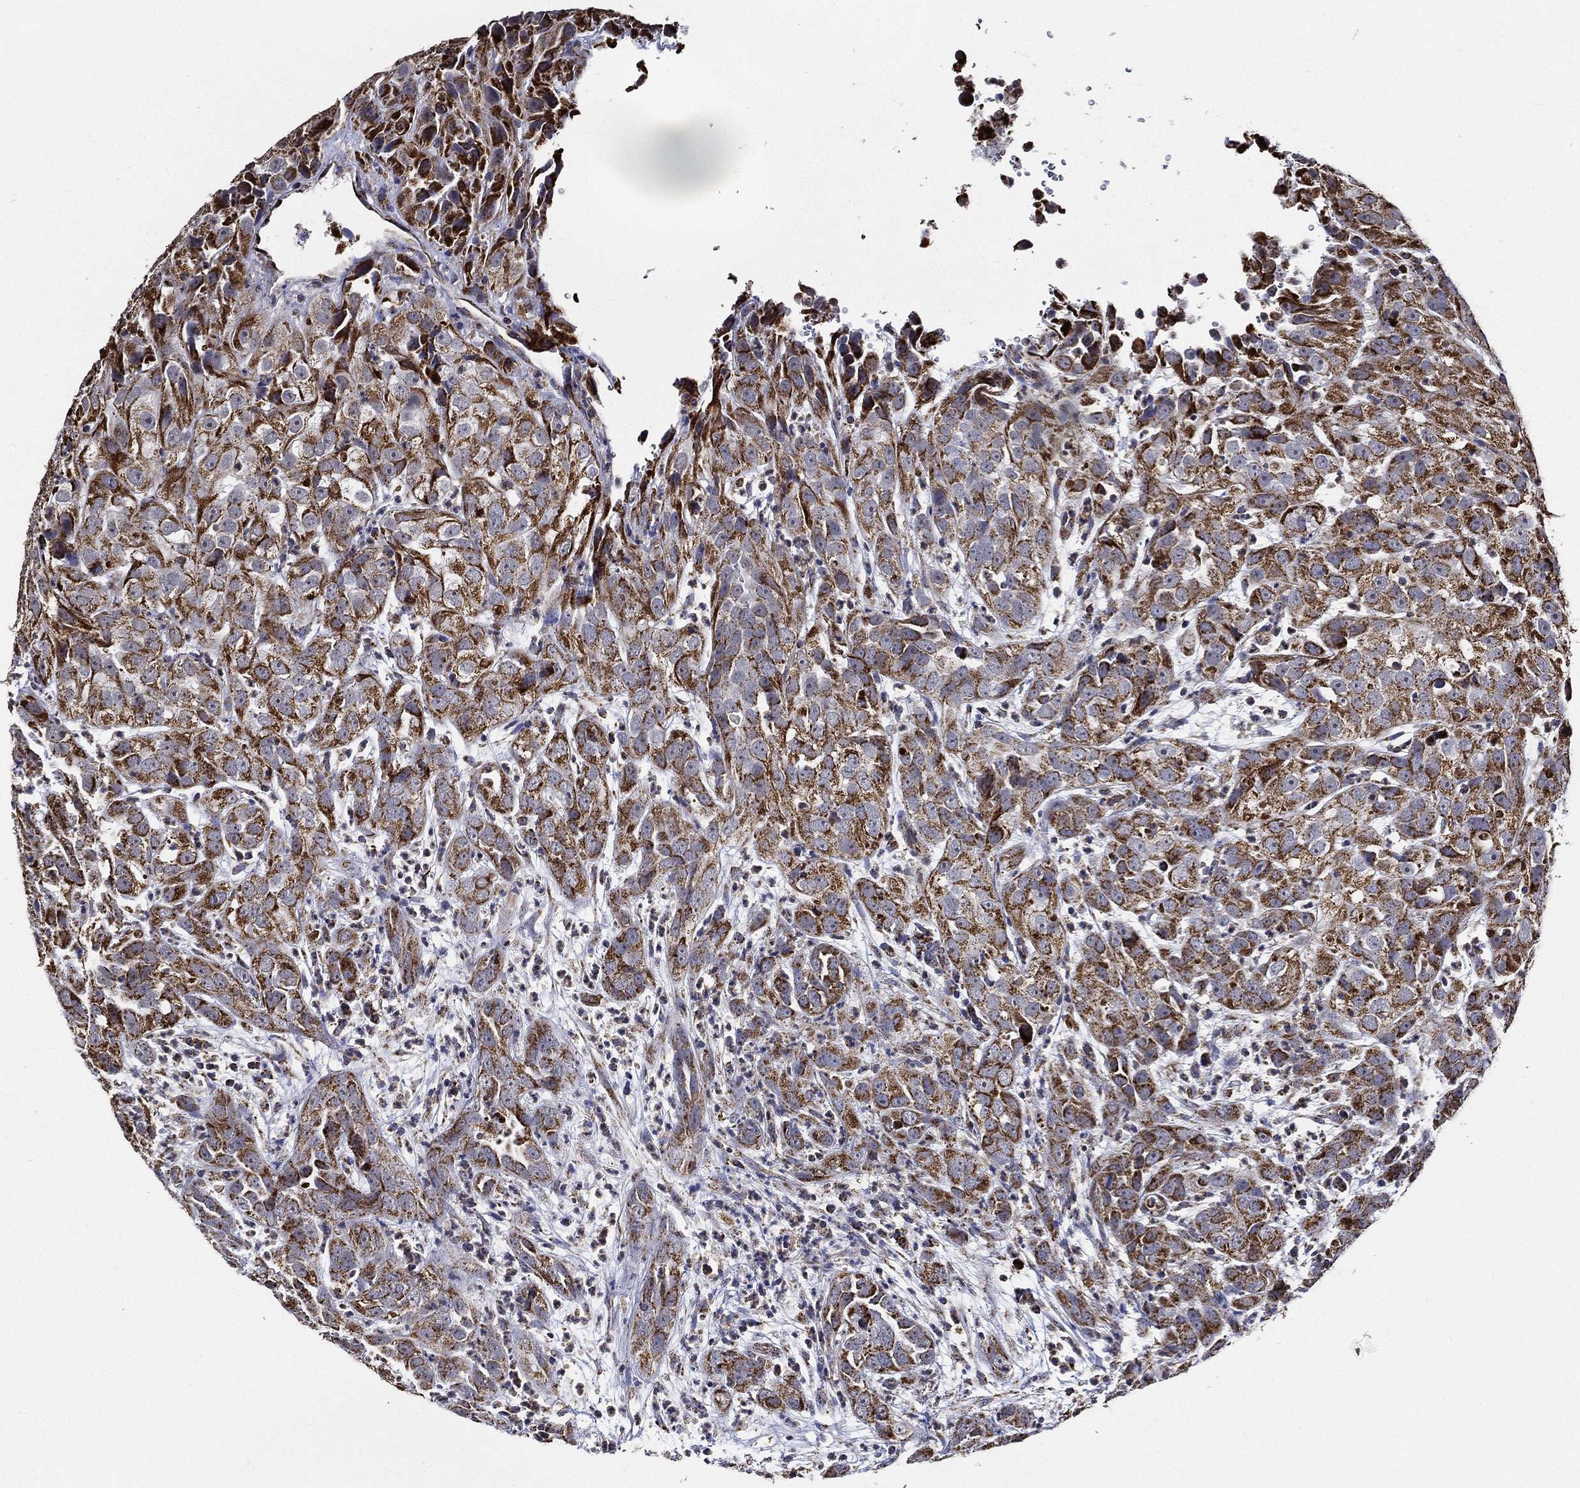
{"staining": {"intensity": "strong", "quantity": ">75%", "location": "cytoplasmic/membranous"}, "tissue": "urothelial cancer", "cell_type": "Tumor cells", "image_type": "cancer", "snomed": [{"axis": "morphology", "description": "Urothelial carcinoma, High grade"}, {"axis": "topography", "description": "Urinary bladder"}], "caption": "The immunohistochemical stain labels strong cytoplasmic/membranous staining in tumor cells of urothelial cancer tissue. (DAB = brown stain, brightfield microscopy at high magnification).", "gene": "NDUFAB1", "patient": {"sex": "female", "age": 41}}